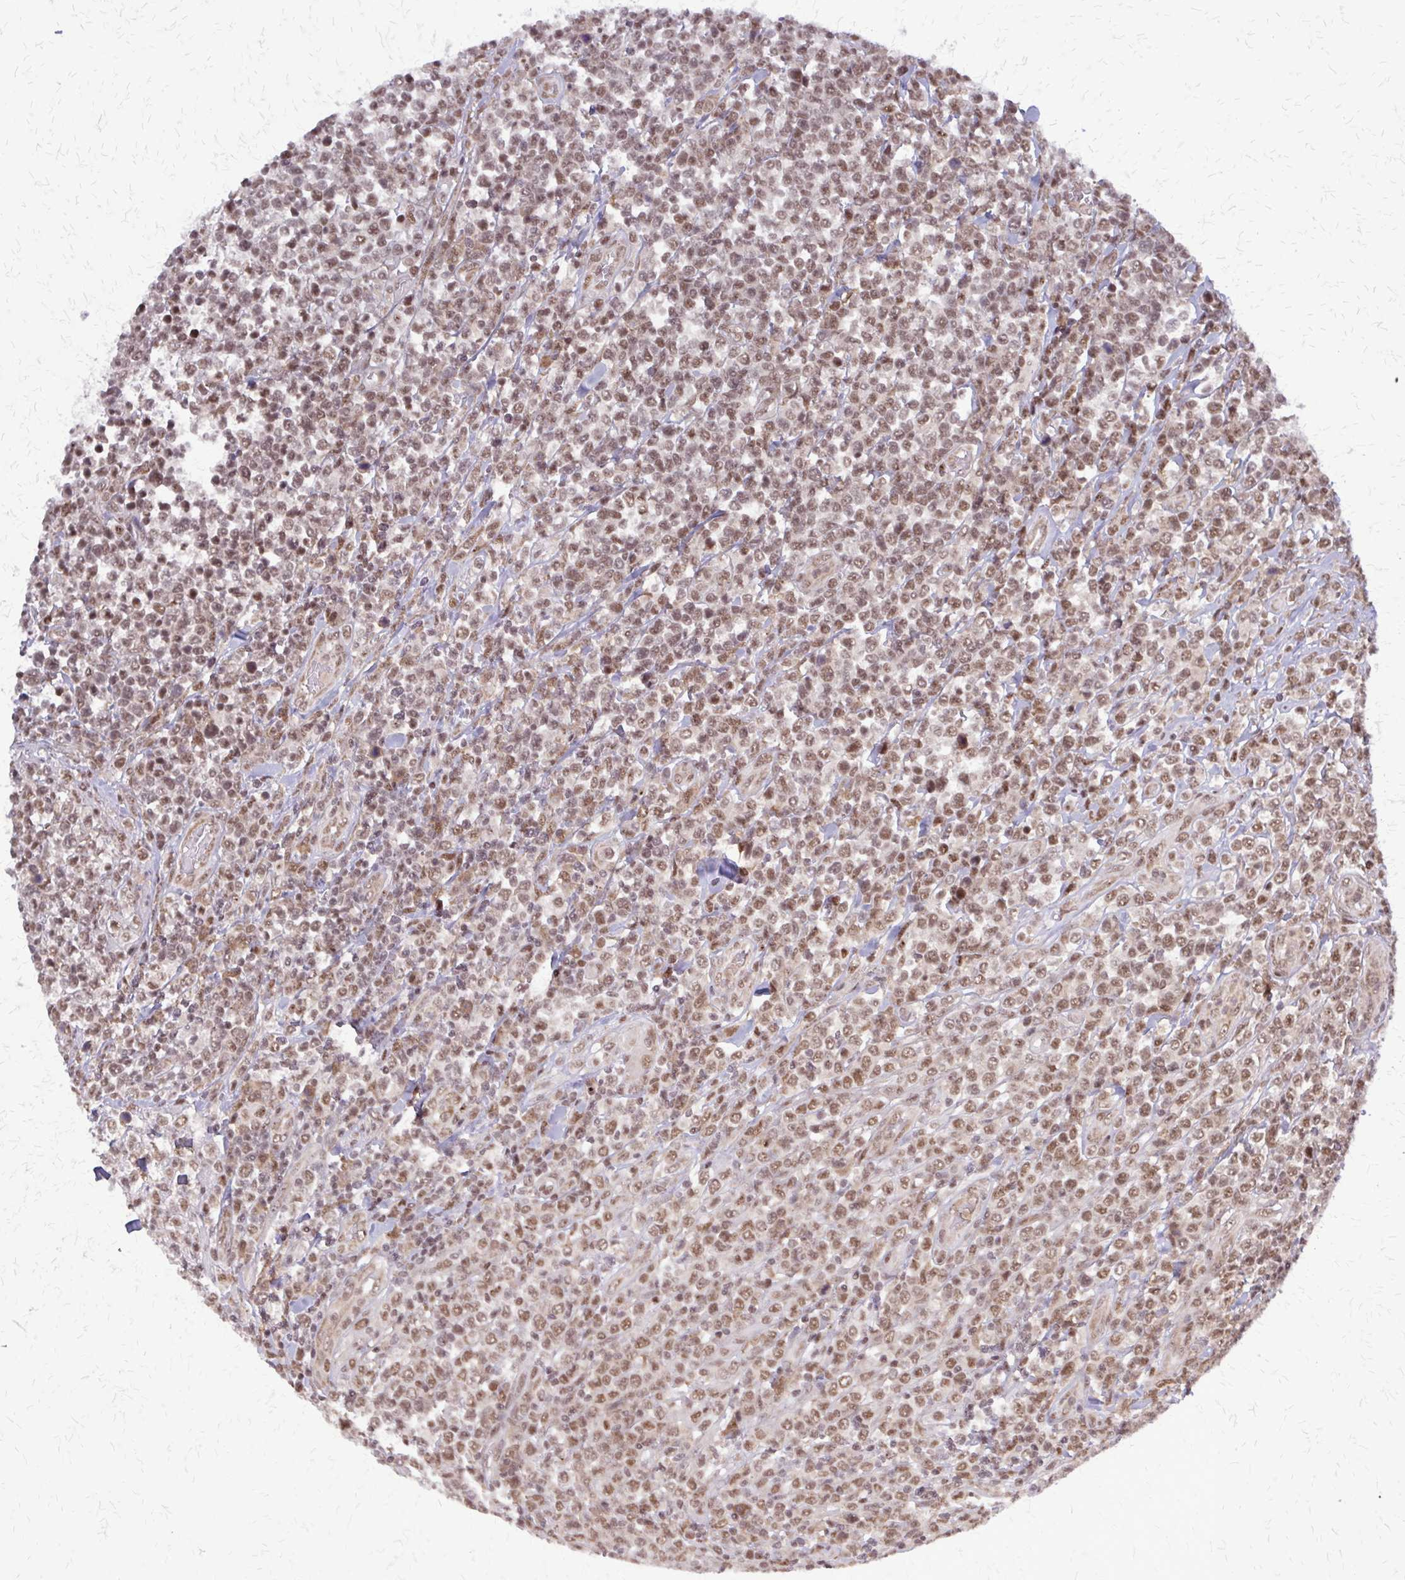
{"staining": {"intensity": "moderate", "quantity": ">75%", "location": "nuclear"}, "tissue": "lymphoma", "cell_type": "Tumor cells", "image_type": "cancer", "snomed": [{"axis": "morphology", "description": "Malignant lymphoma, non-Hodgkin's type, High grade"}, {"axis": "topography", "description": "Soft tissue"}], "caption": "Malignant lymphoma, non-Hodgkin's type (high-grade) was stained to show a protein in brown. There is medium levels of moderate nuclear expression in approximately >75% of tumor cells.", "gene": "HDAC3", "patient": {"sex": "female", "age": 56}}